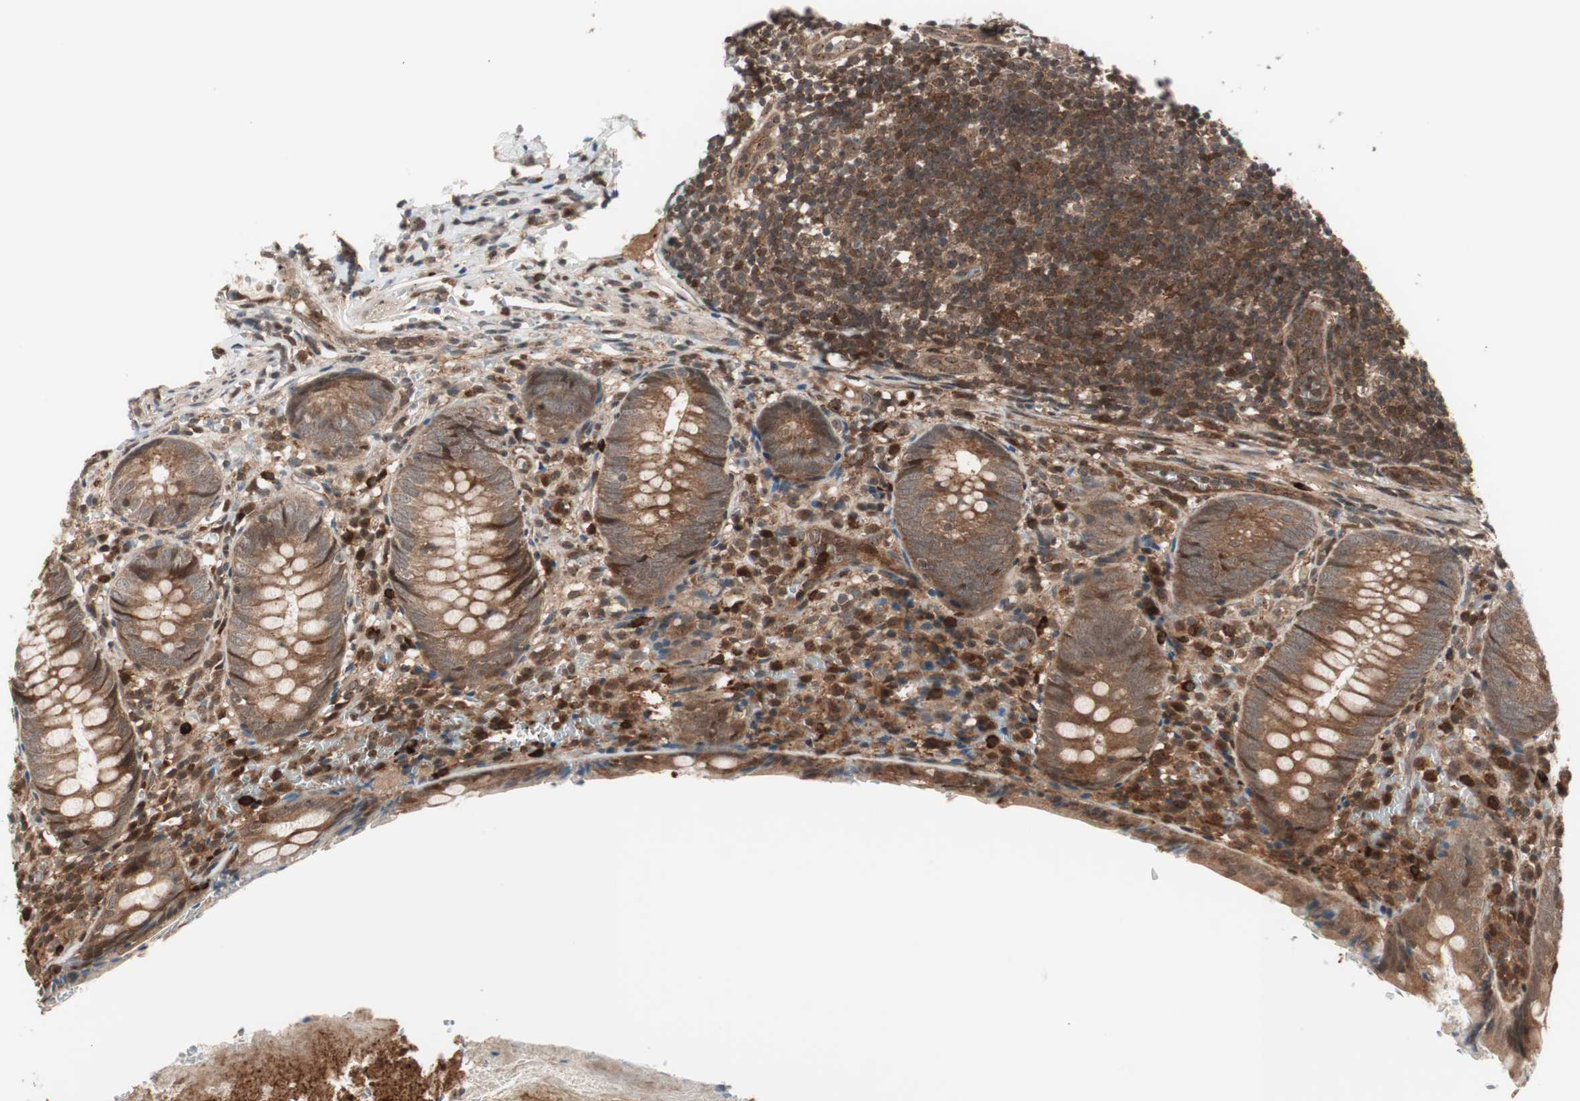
{"staining": {"intensity": "moderate", "quantity": ">75%", "location": "cytoplasmic/membranous"}, "tissue": "appendix", "cell_type": "Glandular cells", "image_type": "normal", "snomed": [{"axis": "morphology", "description": "Normal tissue, NOS"}, {"axis": "topography", "description": "Appendix"}], "caption": "Immunohistochemistry of benign appendix demonstrates medium levels of moderate cytoplasmic/membranous expression in approximately >75% of glandular cells.", "gene": "PRKG2", "patient": {"sex": "female", "age": 10}}